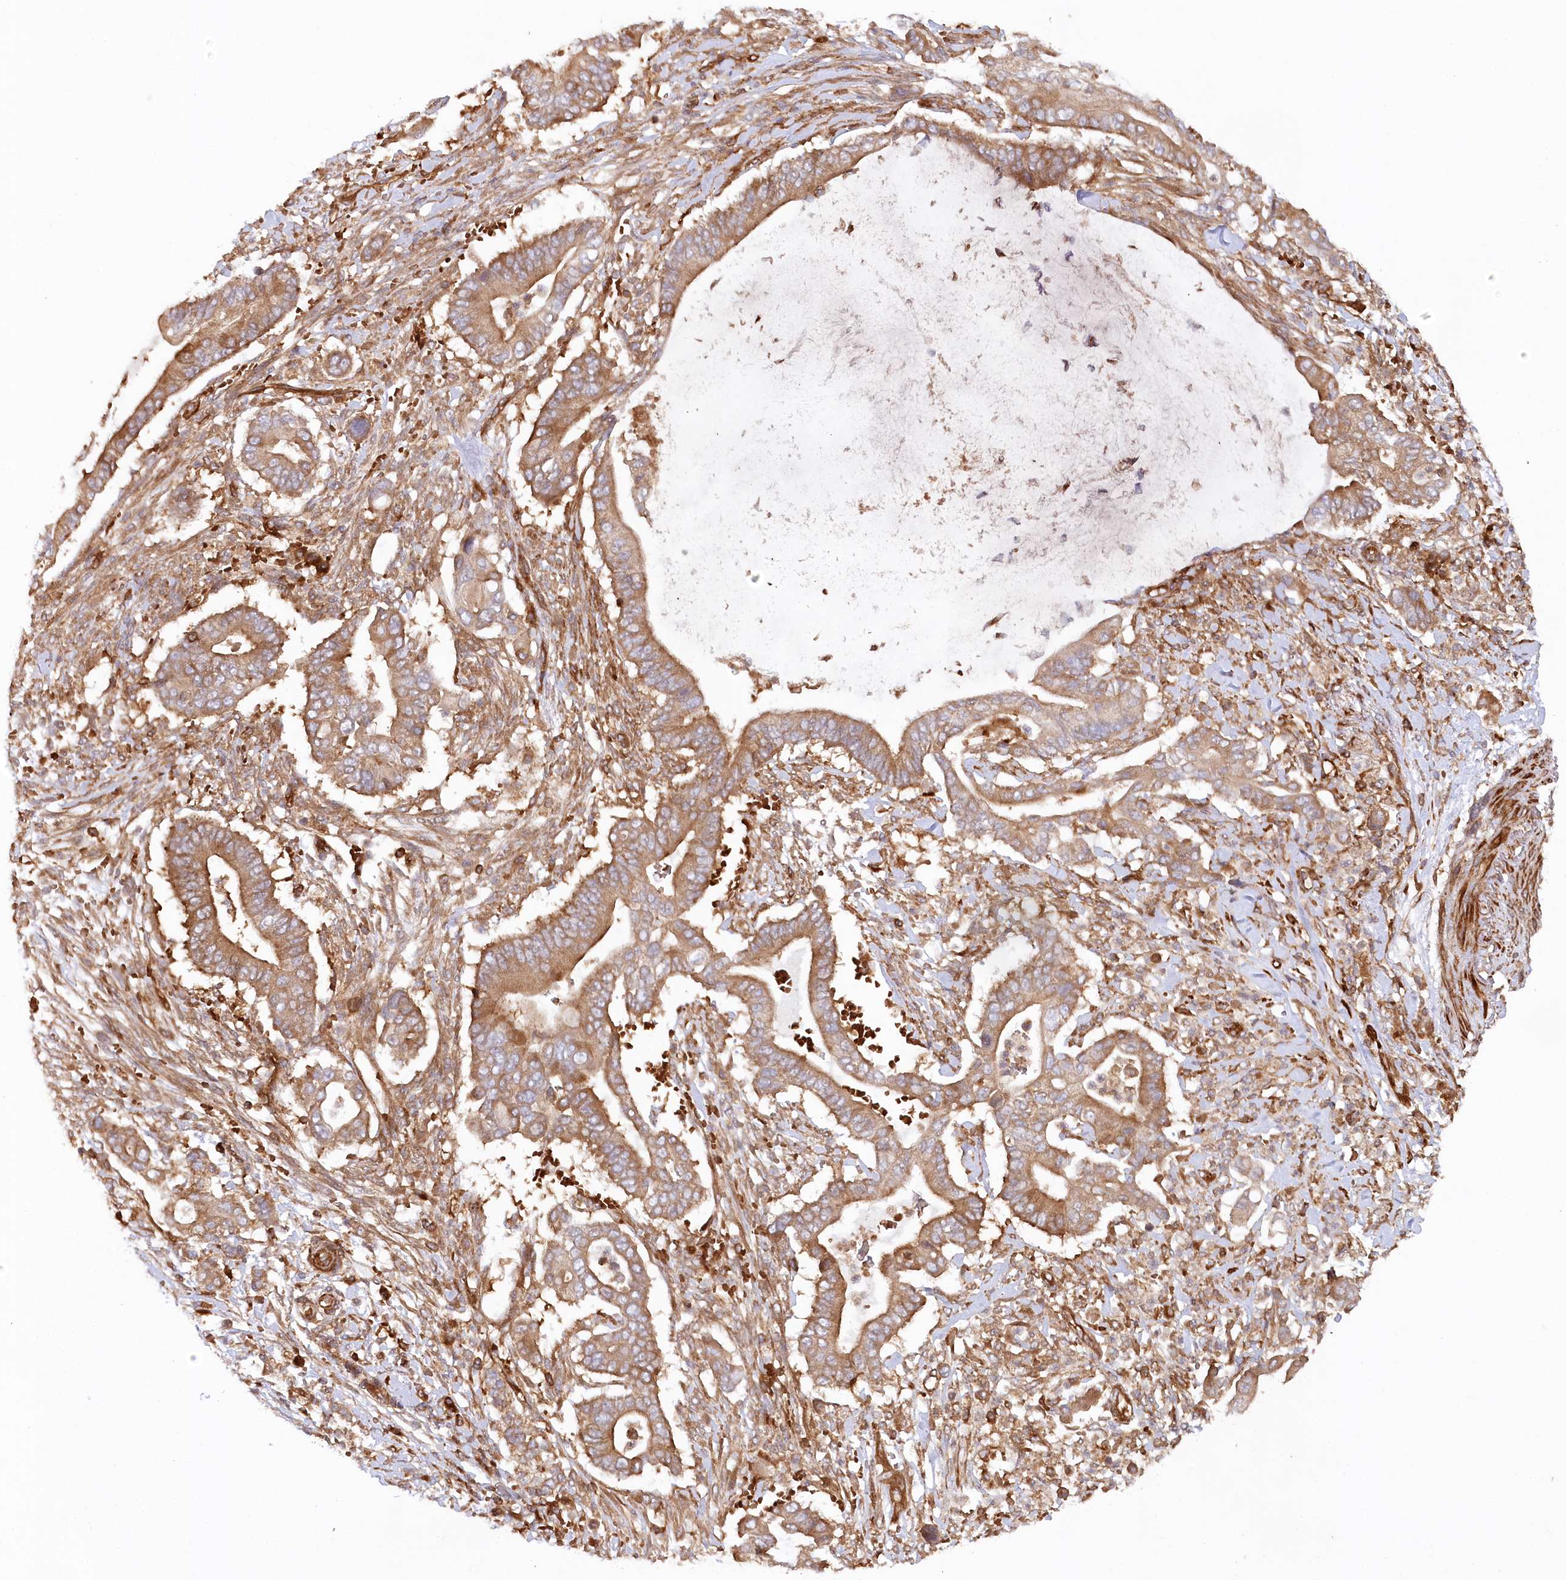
{"staining": {"intensity": "moderate", "quantity": ">75%", "location": "cytoplasmic/membranous"}, "tissue": "pancreatic cancer", "cell_type": "Tumor cells", "image_type": "cancer", "snomed": [{"axis": "morphology", "description": "Adenocarcinoma, NOS"}, {"axis": "topography", "description": "Pancreas"}], "caption": "High-magnification brightfield microscopy of pancreatic adenocarcinoma stained with DAB (brown) and counterstained with hematoxylin (blue). tumor cells exhibit moderate cytoplasmic/membranous expression is appreciated in about>75% of cells.", "gene": "PAIP2", "patient": {"sex": "male", "age": 68}}